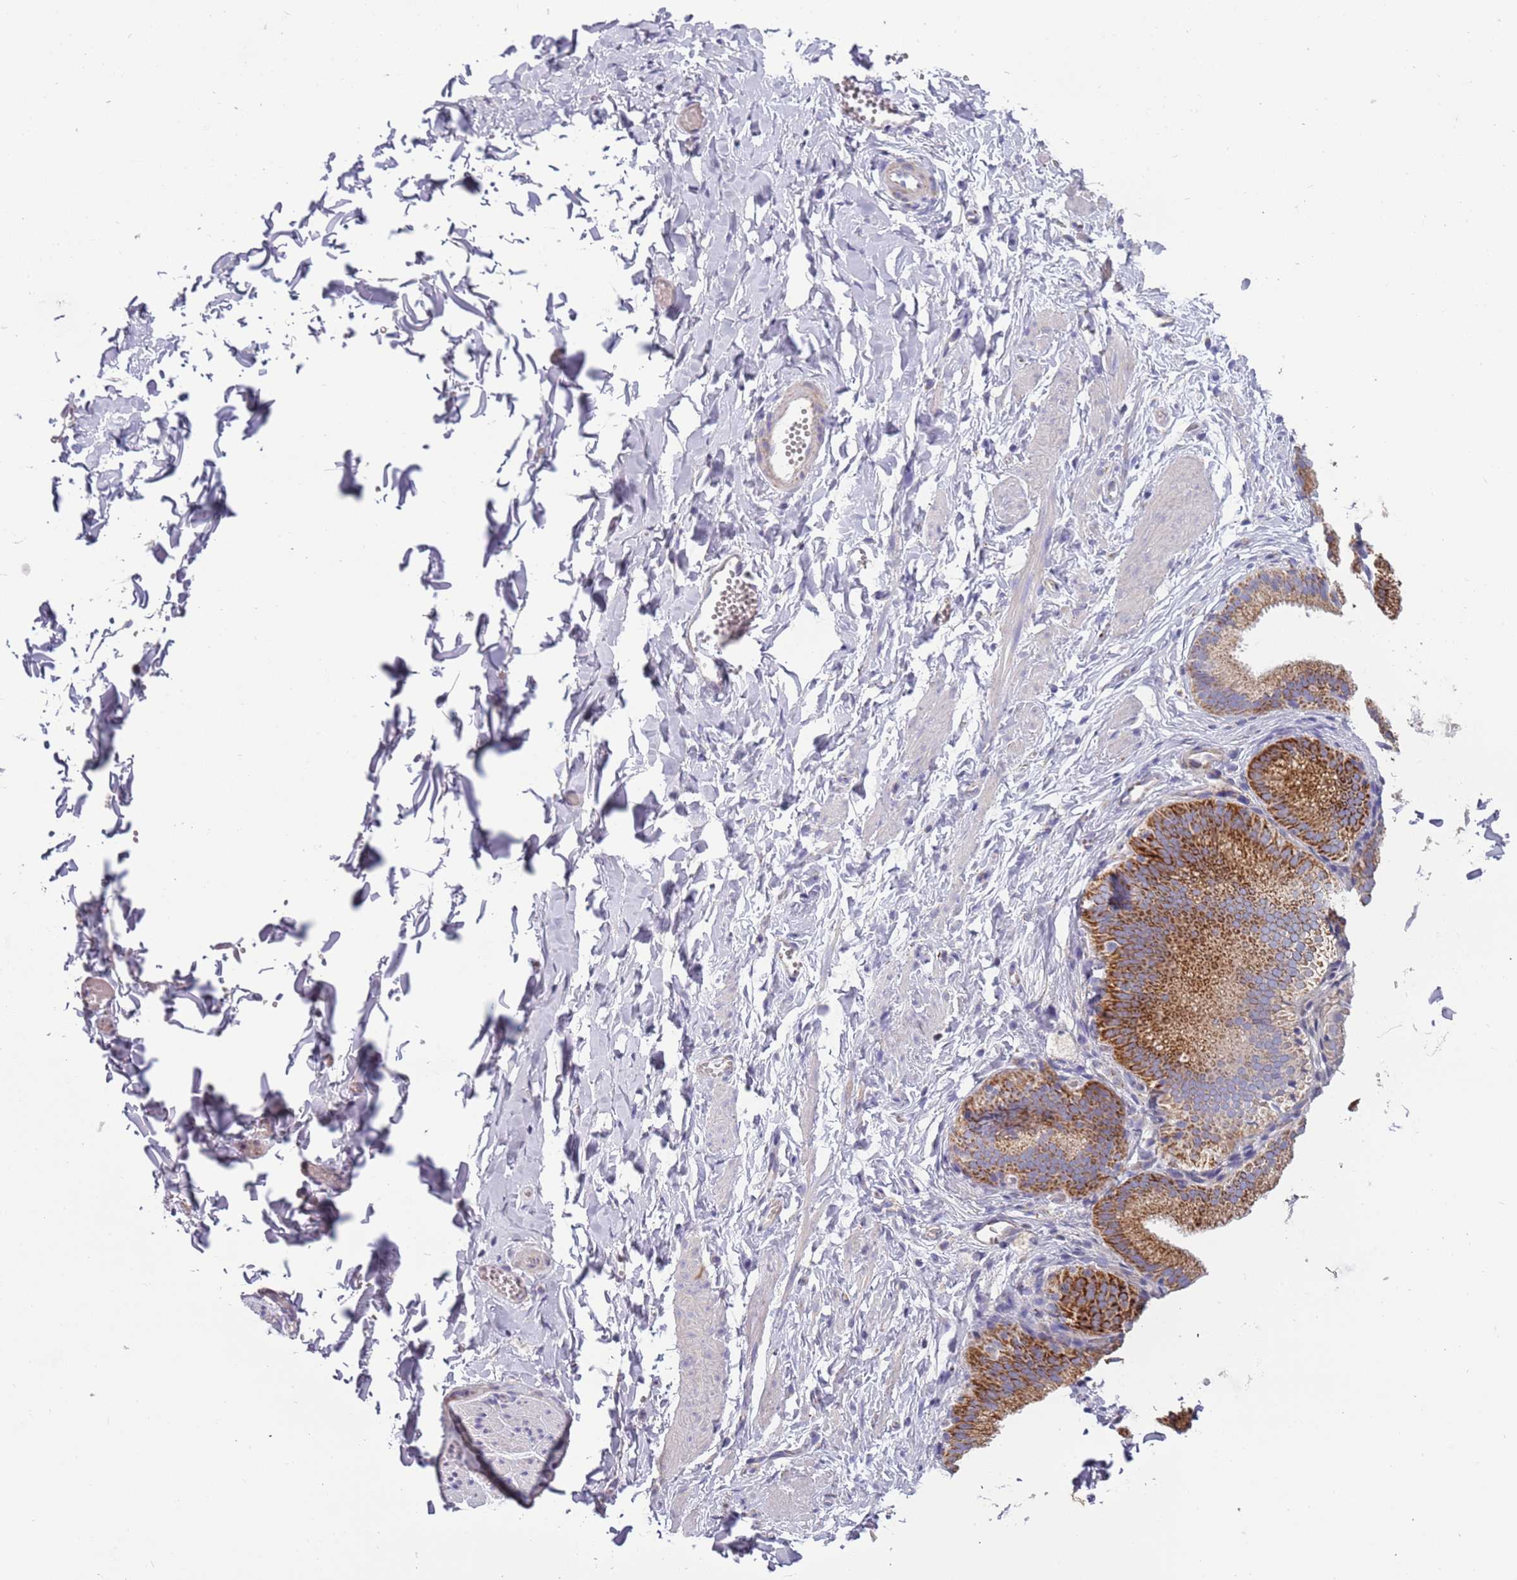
{"staining": {"intensity": "negative", "quantity": "none", "location": "none"}, "tissue": "adipose tissue", "cell_type": "Adipocytes", "image_type": "normal", "snomed": [{"axis": "morphology", "description": "Normal tissue, NOS"}, {"axis": "topography", "description": "Gallbladder"}, {"axis": "topography", "description": "Peripheral nerve tissue"}], "caption": "IHC photomicrograph of unremarkable adipose tissue: human adipose tissue stained with DAB (3,3'-diaminobenzidine) demonstrates no significant protein staining in adipocytes. (DAB immunohistochemistry (IHC), high magnification).", "gene": "RNF222", "patient": {"sex": "male", "age": 38}}